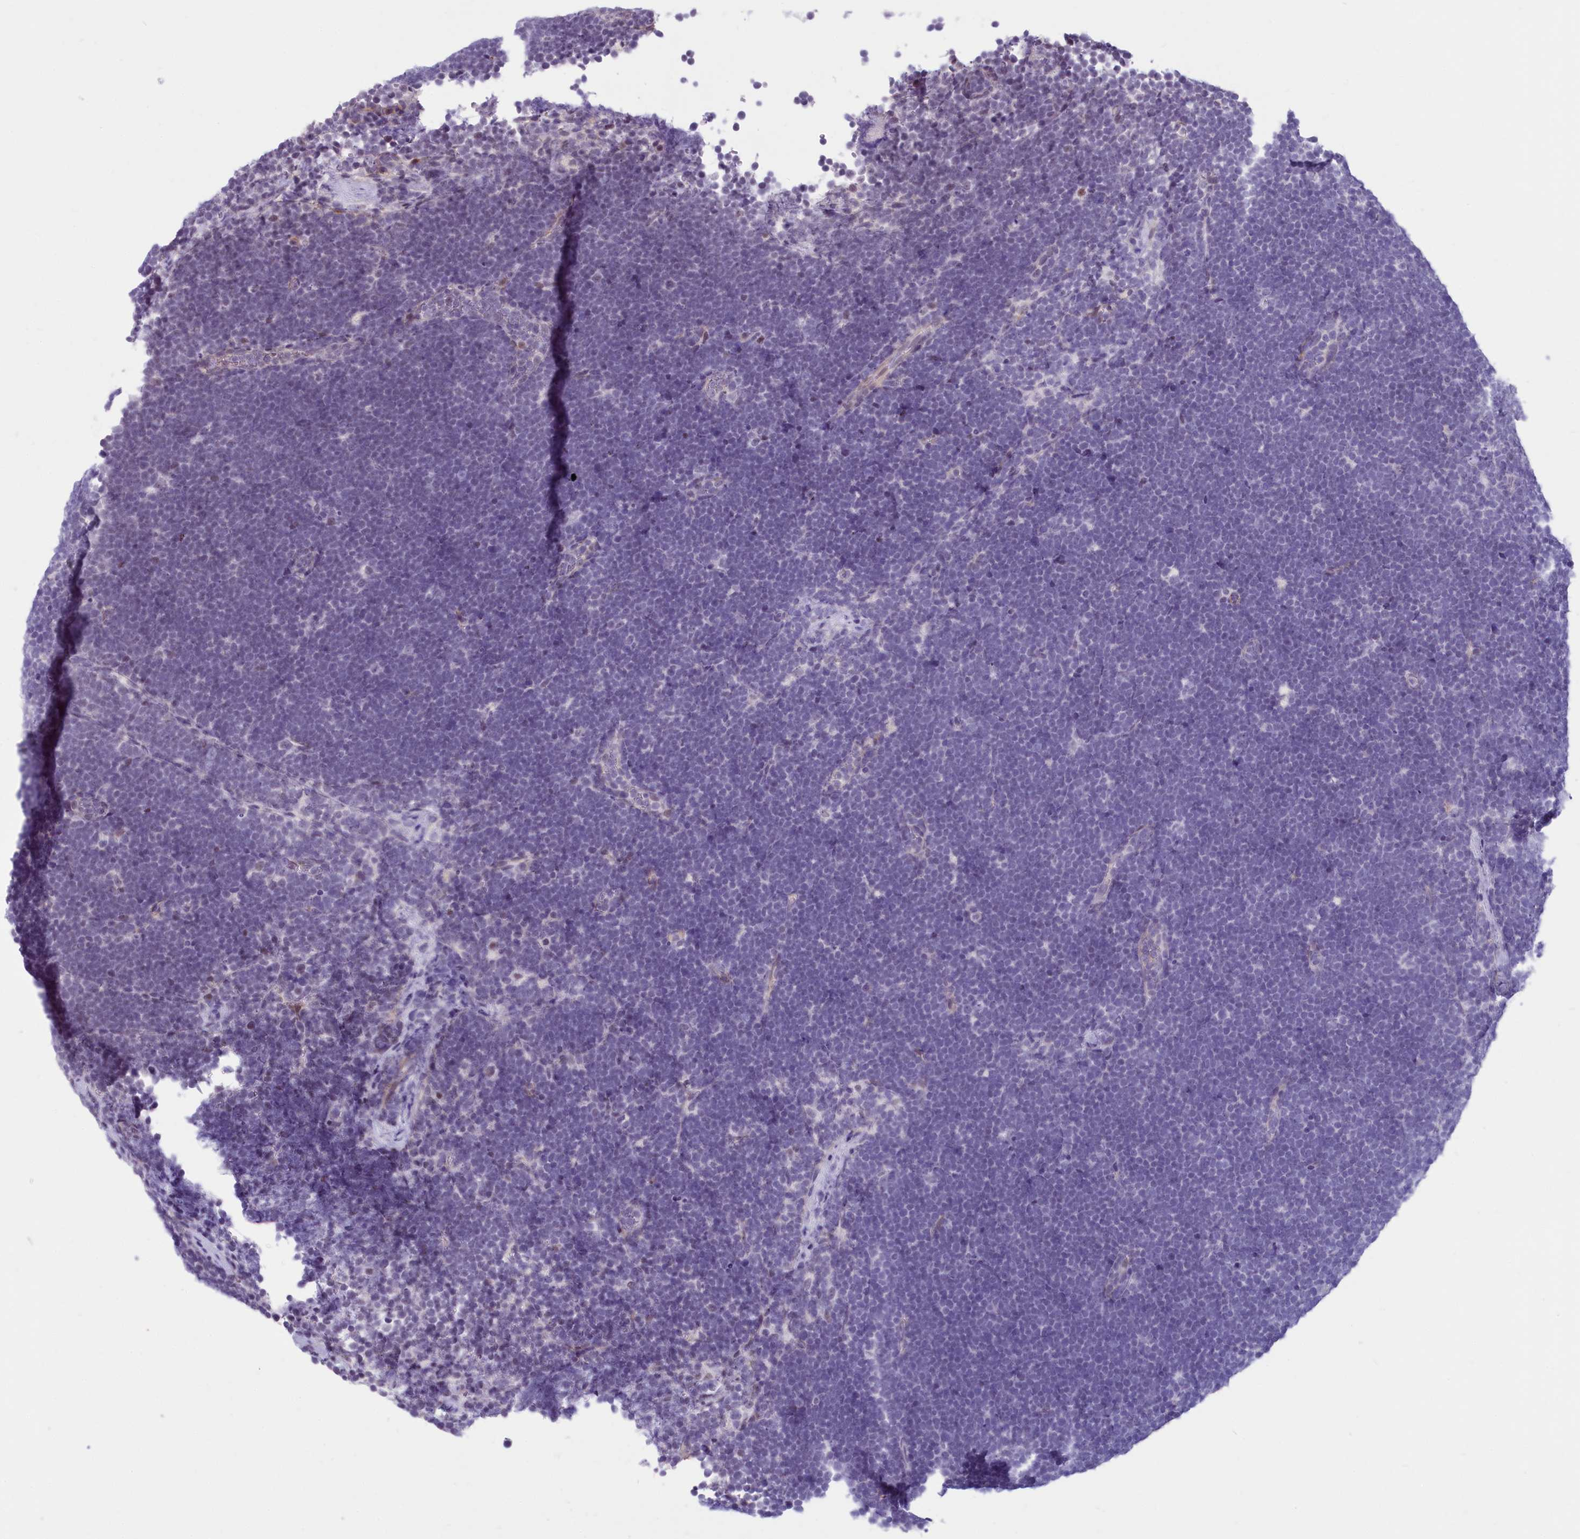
{"staining": {"intensity": "negative", "quantity": "none", "location": "none"}, "tissue": "lymphoma", "cell_type": "Tumor cells", "image_type": "cancer", "snomed": [{"axis": "morphology", "description": "Malignant lymphoma, non-Hodgkin's type, High grade"}, {"axis": "topography", "description": "Lymph node"}], "caption": "The image displays no staining of tumor cells in high-grade malignant lymphoma, non-Hodgkin's type.", "gene": "PROCR", "patient": {"sex": "male", "age": 13}}